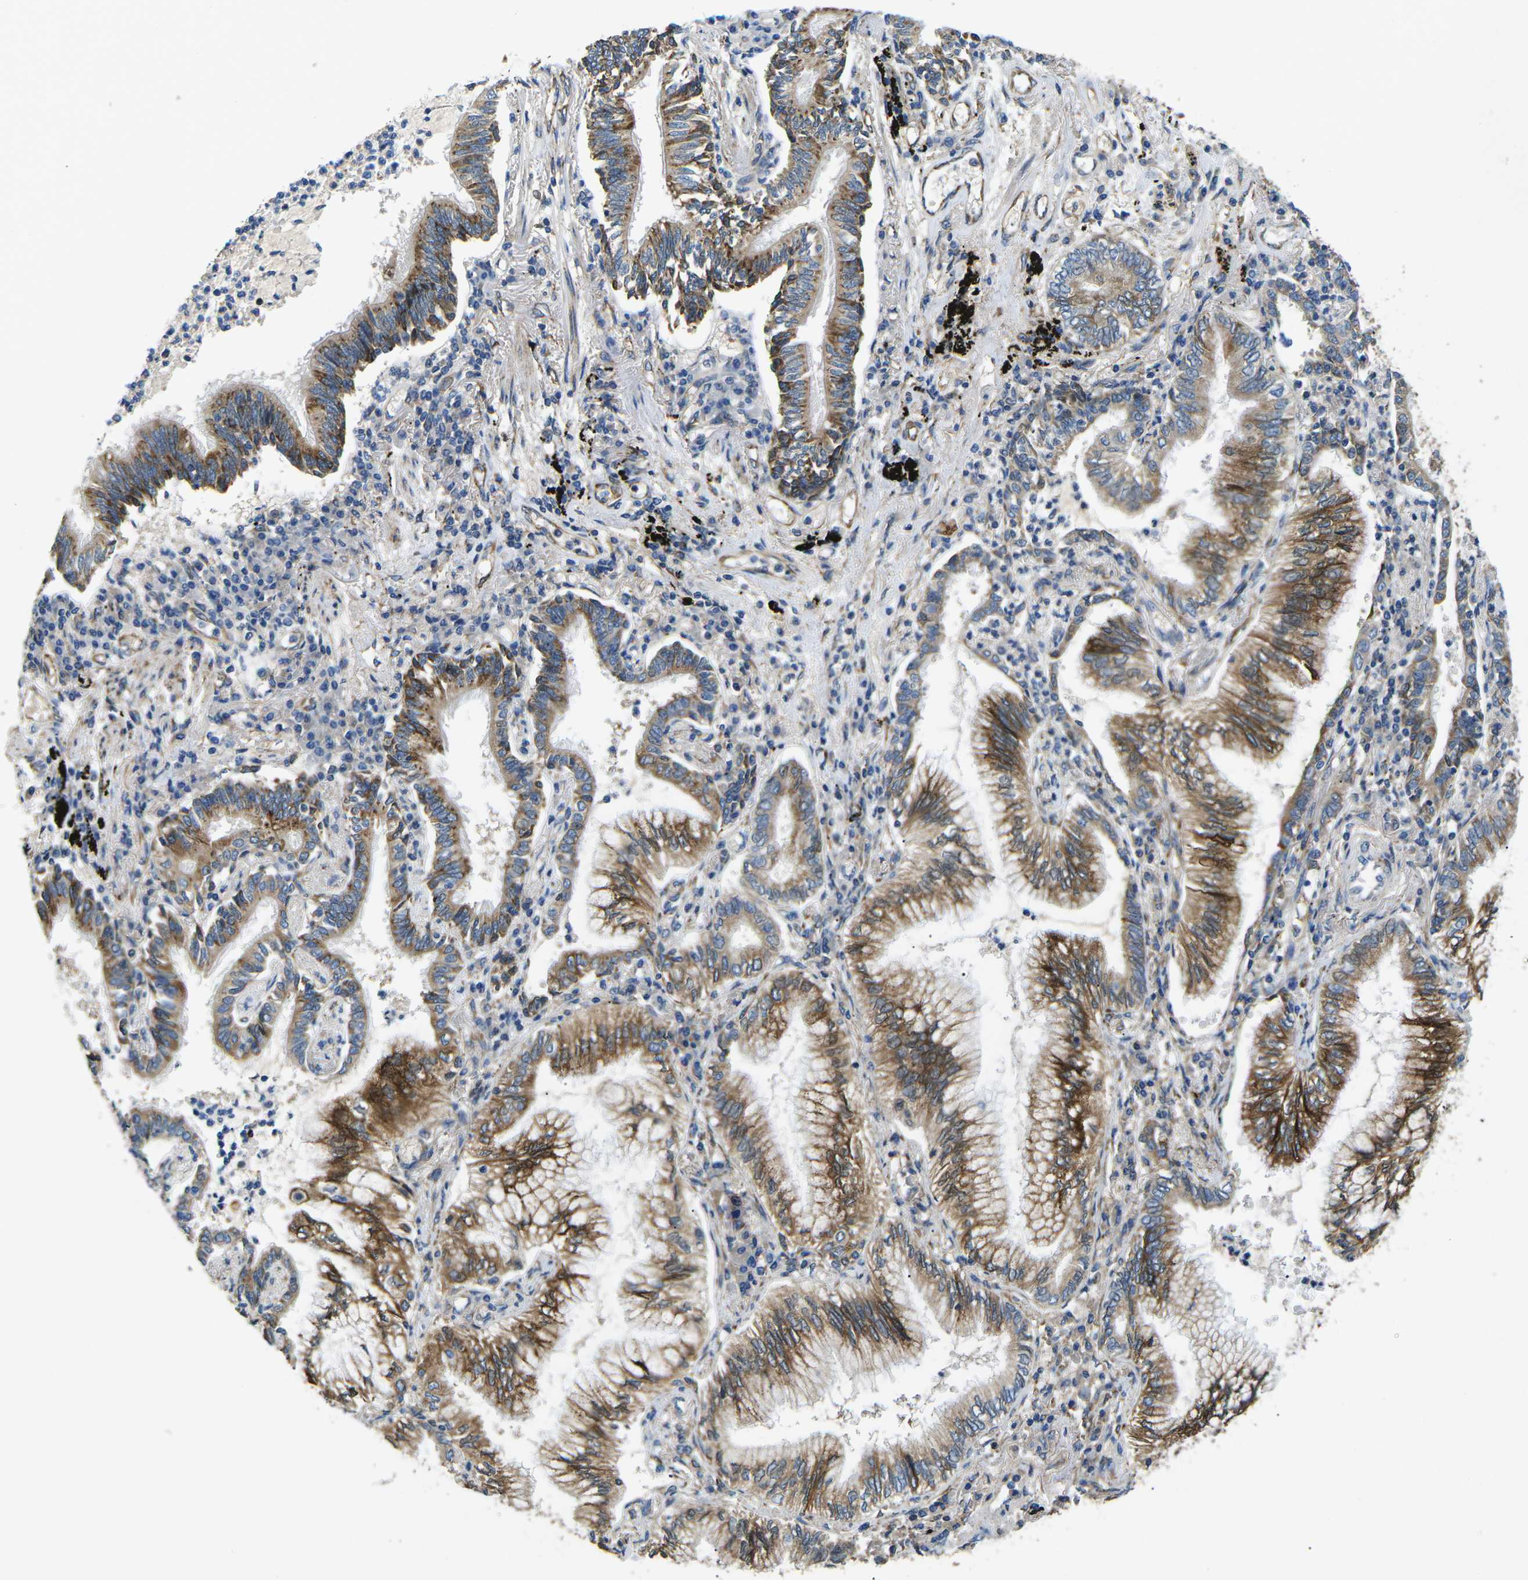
{"staining": {"intensity": "moderate", "quantity": ">75%", "location": "cytoplasmic/membranous"}, "tissue": "lung cancer", "cell_type": "Tumor cells", "image_type": "cancer", "snomed": [{"axis": "morphology", "description": "Normal tissue, NOS"}, {"axis": "morphology", "description": "Adenocarcinoma, NOS"}, {"axis": "topography", "description": "Bronchus"}, {"axis": "topography", "description": "Lung"}], "caption": "IHC photomicrograph of neoplastic tissue: human lung cancer (adenocarcinoma) stained using immunohistochemistry (IHC) shows medium levels of moderate protein expression localized specifically in the cytoplasmic/membranous of tumor cells, appearing as a cytoplasmic/membranous brown color.", "gene": "PDZD8", "patient": {"sex": "female", "age": 70}}